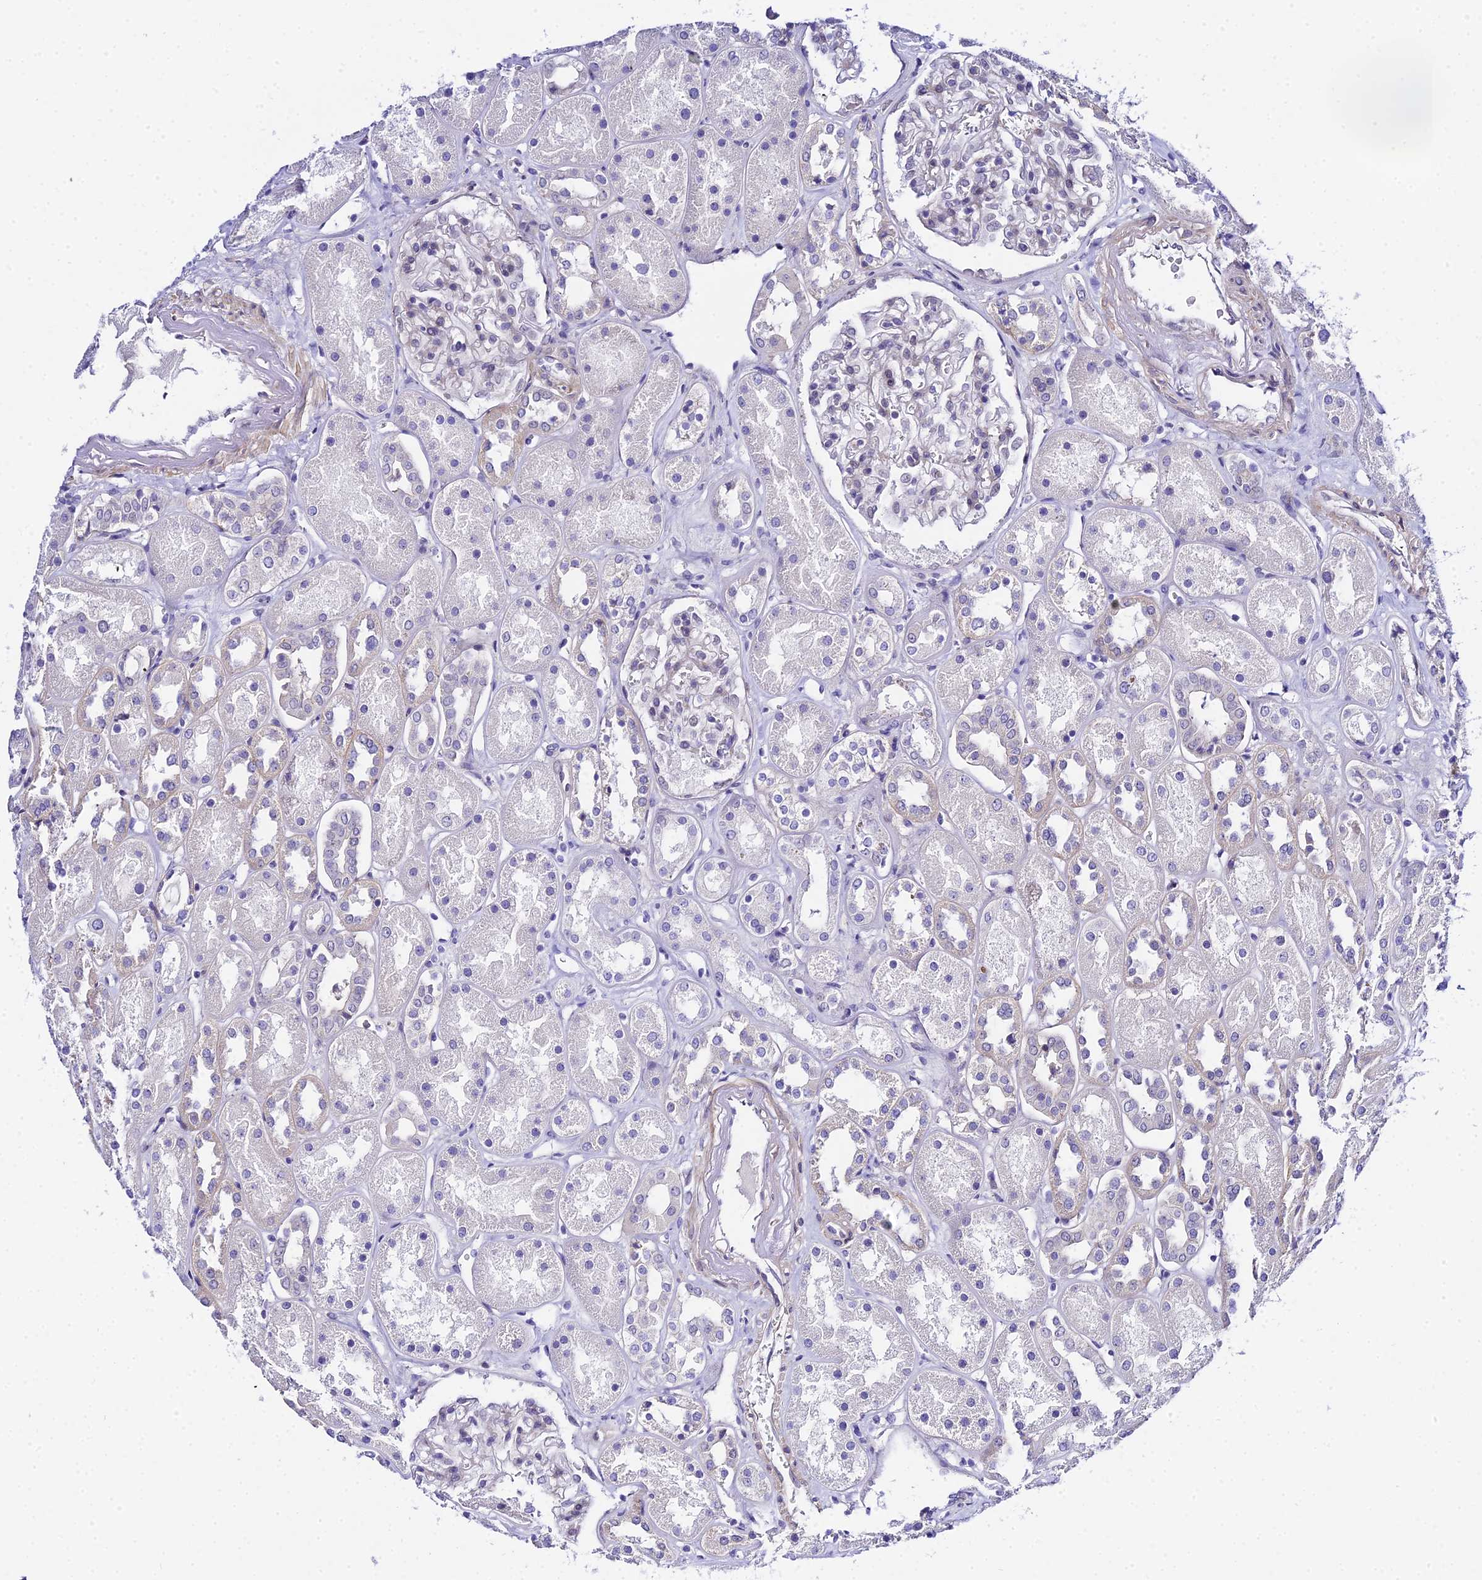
{"staining": {"intensity": "negative", "quantity": "none", "location": "none"}, "tissue": "kidney", "cell_type": "Cells in glomeruli", "image_type": "normal", "snomed": [{"axis": "morphology", "description": "Normal tissue, NOS"}, {"axis": "topography", "description": "Kidney"}], "caption": "DAB (3,3'-diaminobenzidine) immunohistochemical staining of unremarkable kidney reveals no significant staining in cells in glomeruli. (Stains: DAB (3,3'-diaminobenzidine) immunohistochemistry (IHC) with hematoxylin counter stain, Microscopy: brightfield microscopy at high magnification).", "gene": "ZNF628", "patient": {"sex": "male", "age": 70}}